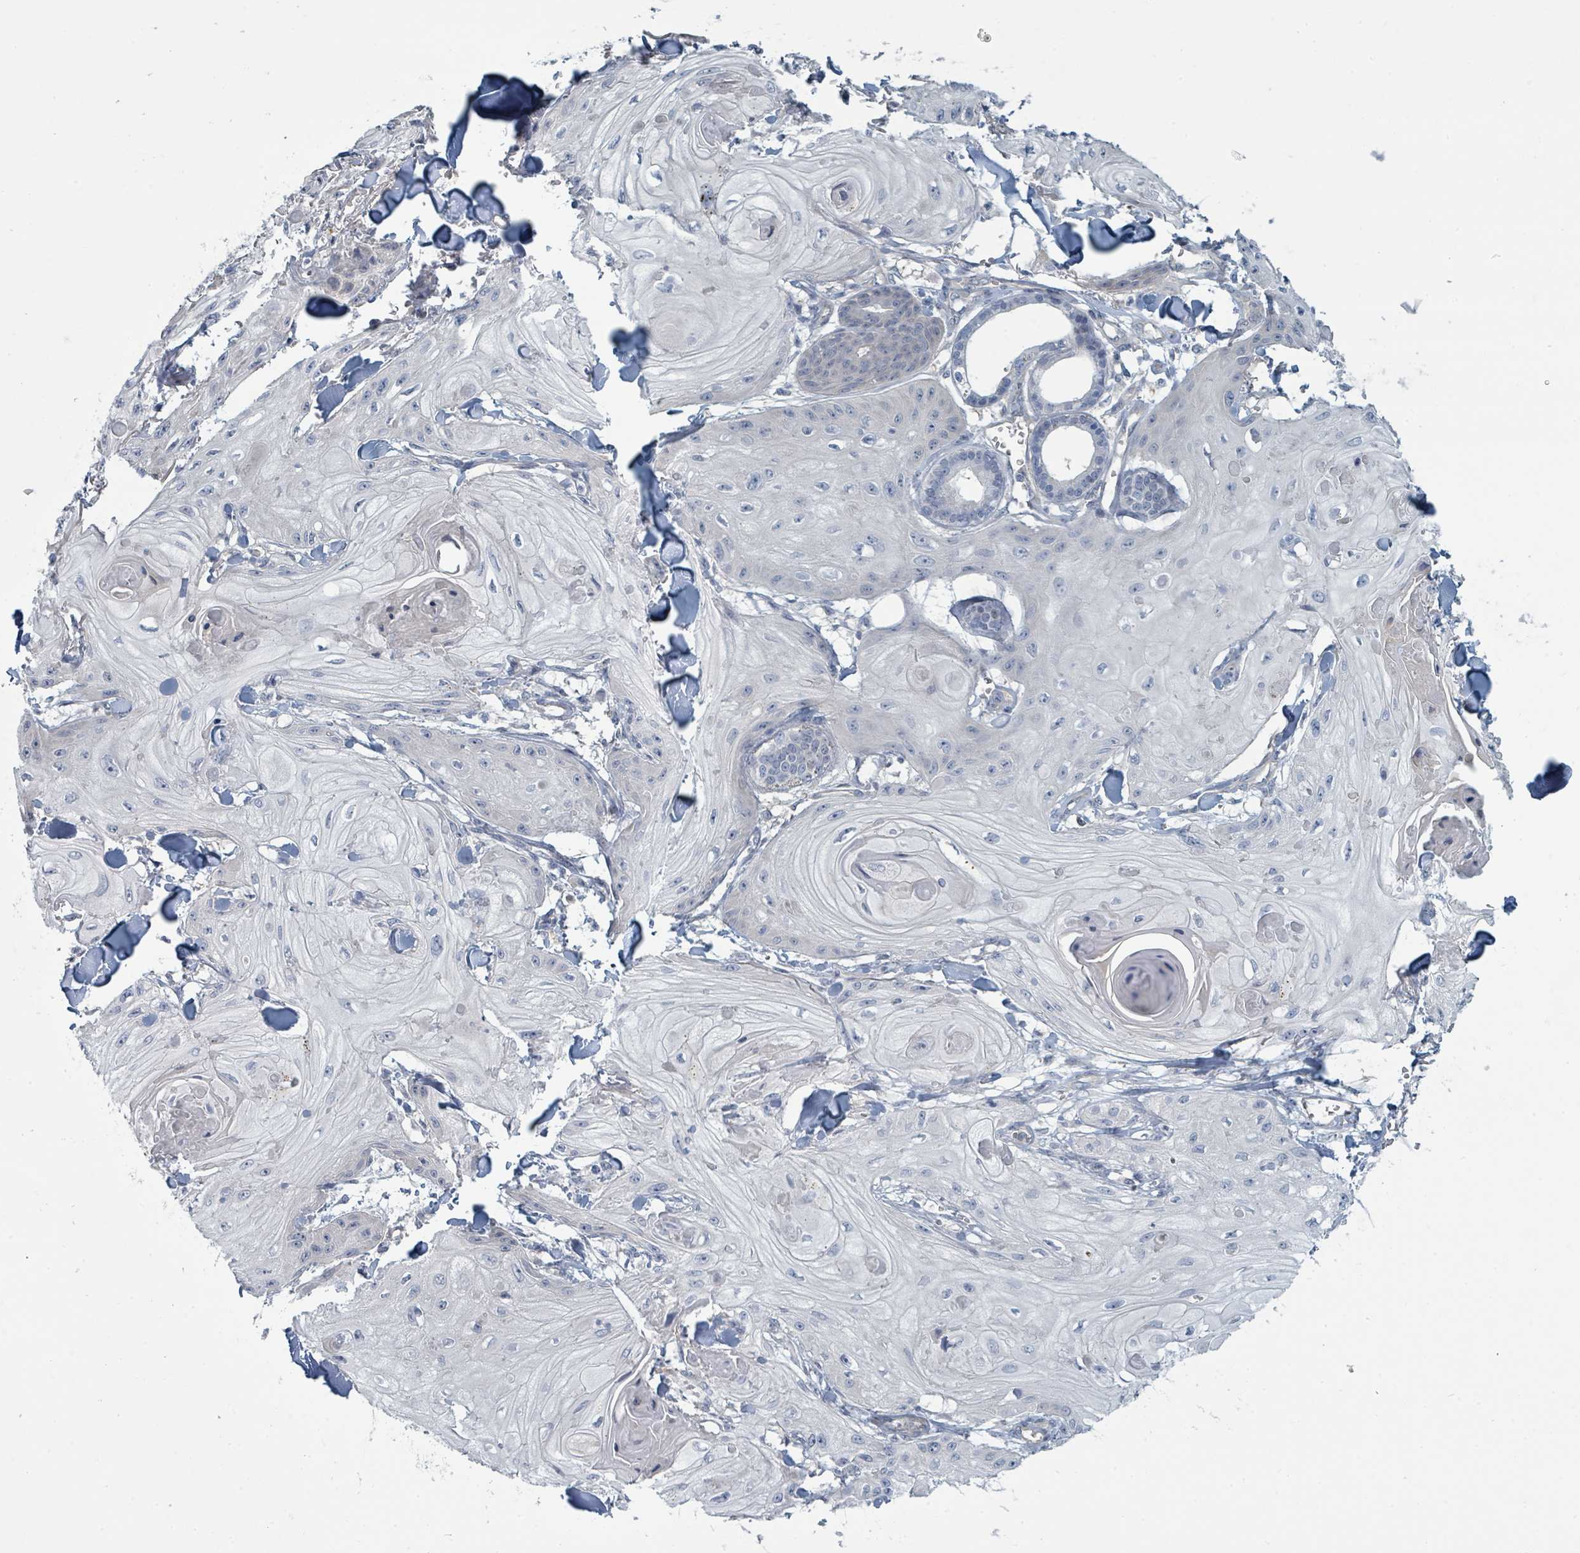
{"staining": {"intensity": "negative", "quantity": "none", "location": "none"}, "tissue": "skin cancer", "cell_type": "Tumor cells", "image_type": "cancer", "snomed": [{"axis": "morphology", "description": "Squamous cell carcinoma, NOS"}, {"axis": "topography", "description": "Skin"}], "caption": "A photomicrograph of human skin squamous cell carcinoma is negative for staining in tumor cells. (Stains: DAB (3,3'-diaminobenzidine) immunohistochemistry (IHC) with hematoxylin counter stain, Microscopy: brightfield microscopy at high magnification).", "gene": "SLC25A45", "patient": {"sex": "male", "age": 74}}